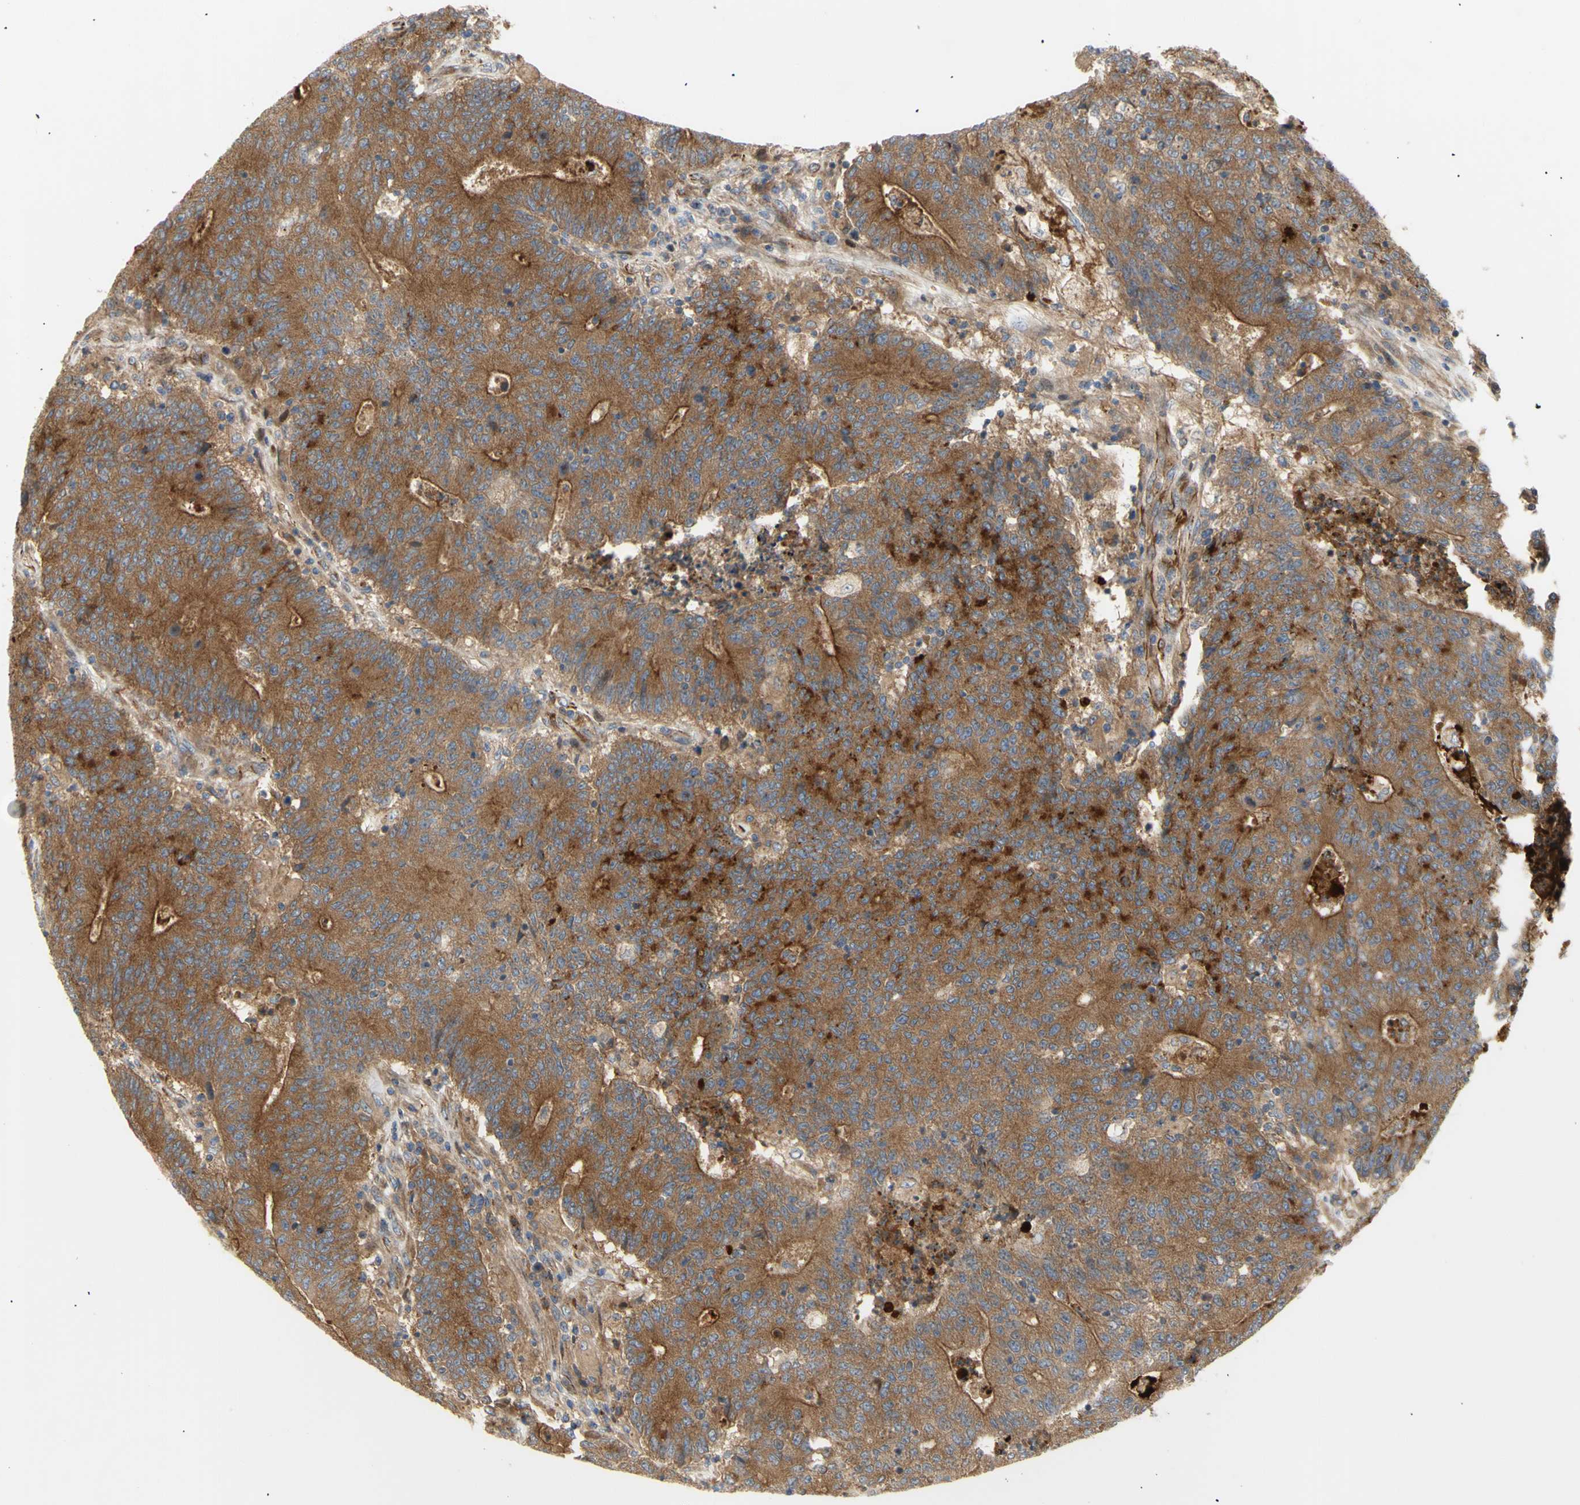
{"staining": {"intensity": "moderate", "quantity": ">75%", "location": "cytoplasmic/membranous"}, "tissue": "colorectal cancer", "cell_type": "Tumor cells", "image_type": "cancer", "snomed": [{"axis": "morphology", "description": "Normal tissue, NOS"}, {"axis": "morphology", "description": "Adenocarcinoma, NOS"}, {"axis": "topography", "description": "Colon"}], "caption": "Immunohistochemical staining of colorectal cancer (adenocarcinoma) displays medium levels of moderate cytoplasmic/membranous protein expression in approximately >75% of tumor cells. (Stains: DAB (3,3'-diaminobenzidine) in brown, nuclei in blue, Microscopy: brightfield microscopy at high magnification).", "gene": "TUBG2", "patient": {"sex": "female", "age": 75}}